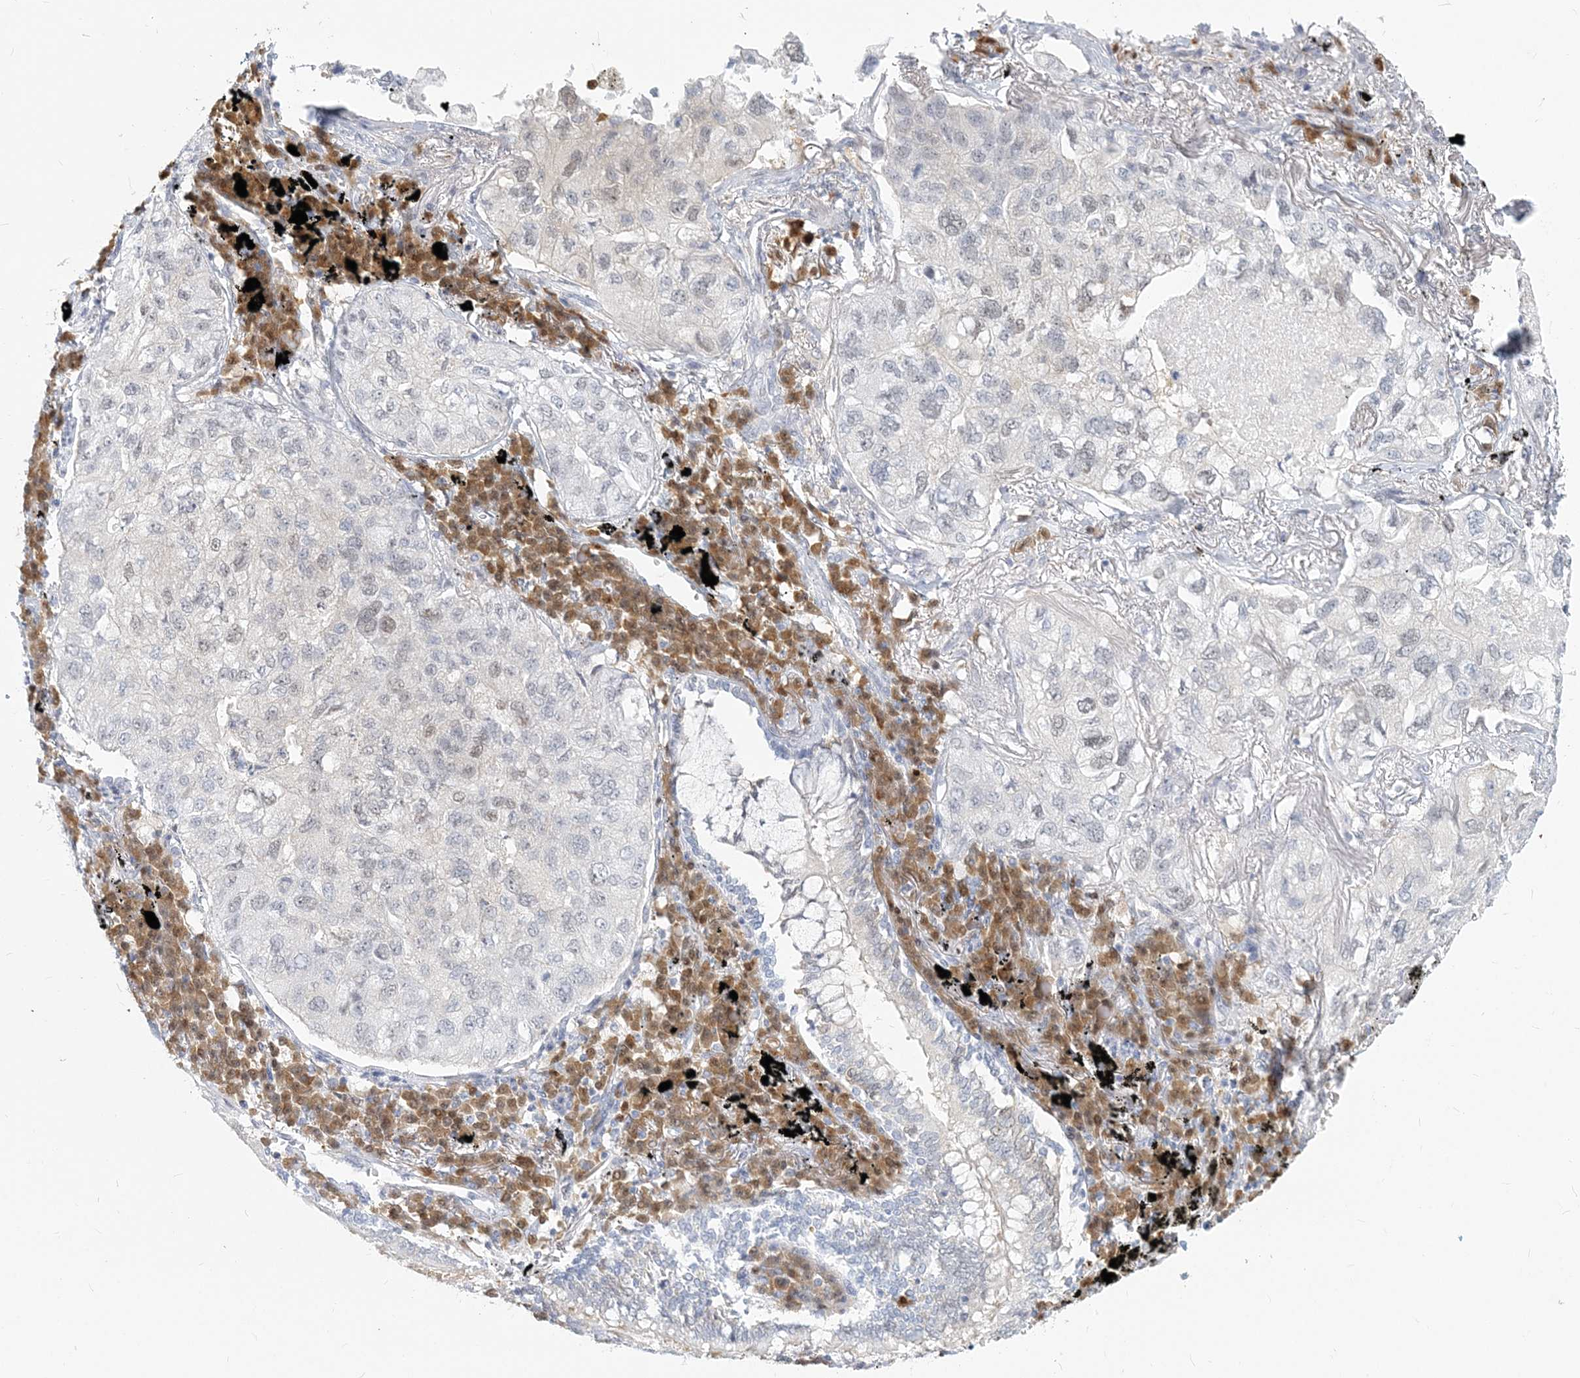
{"staining": {"intensity": "negative", "quantity": "none", "location": "none"}, "tissue": "lung cancer", "cell_type": "Tumor cells", "image_type": "cancer", "snomed": [{"axis": "morphology", "description": "Adenocarcinoma, NOS"}, {"axis": "topography", "description": "Lung"}], "caption": "Lung adenocarcinoma was stained to show a protein in brown. There is no significant staining in tumor cells. The staining is performed using DAB (3,3'-diaminobenzidine) brown chromogen with nuclei counter-stained in using hematoxylin.", "gene": "GMPPA", "patient": {"sex": "male", "age": 65}}